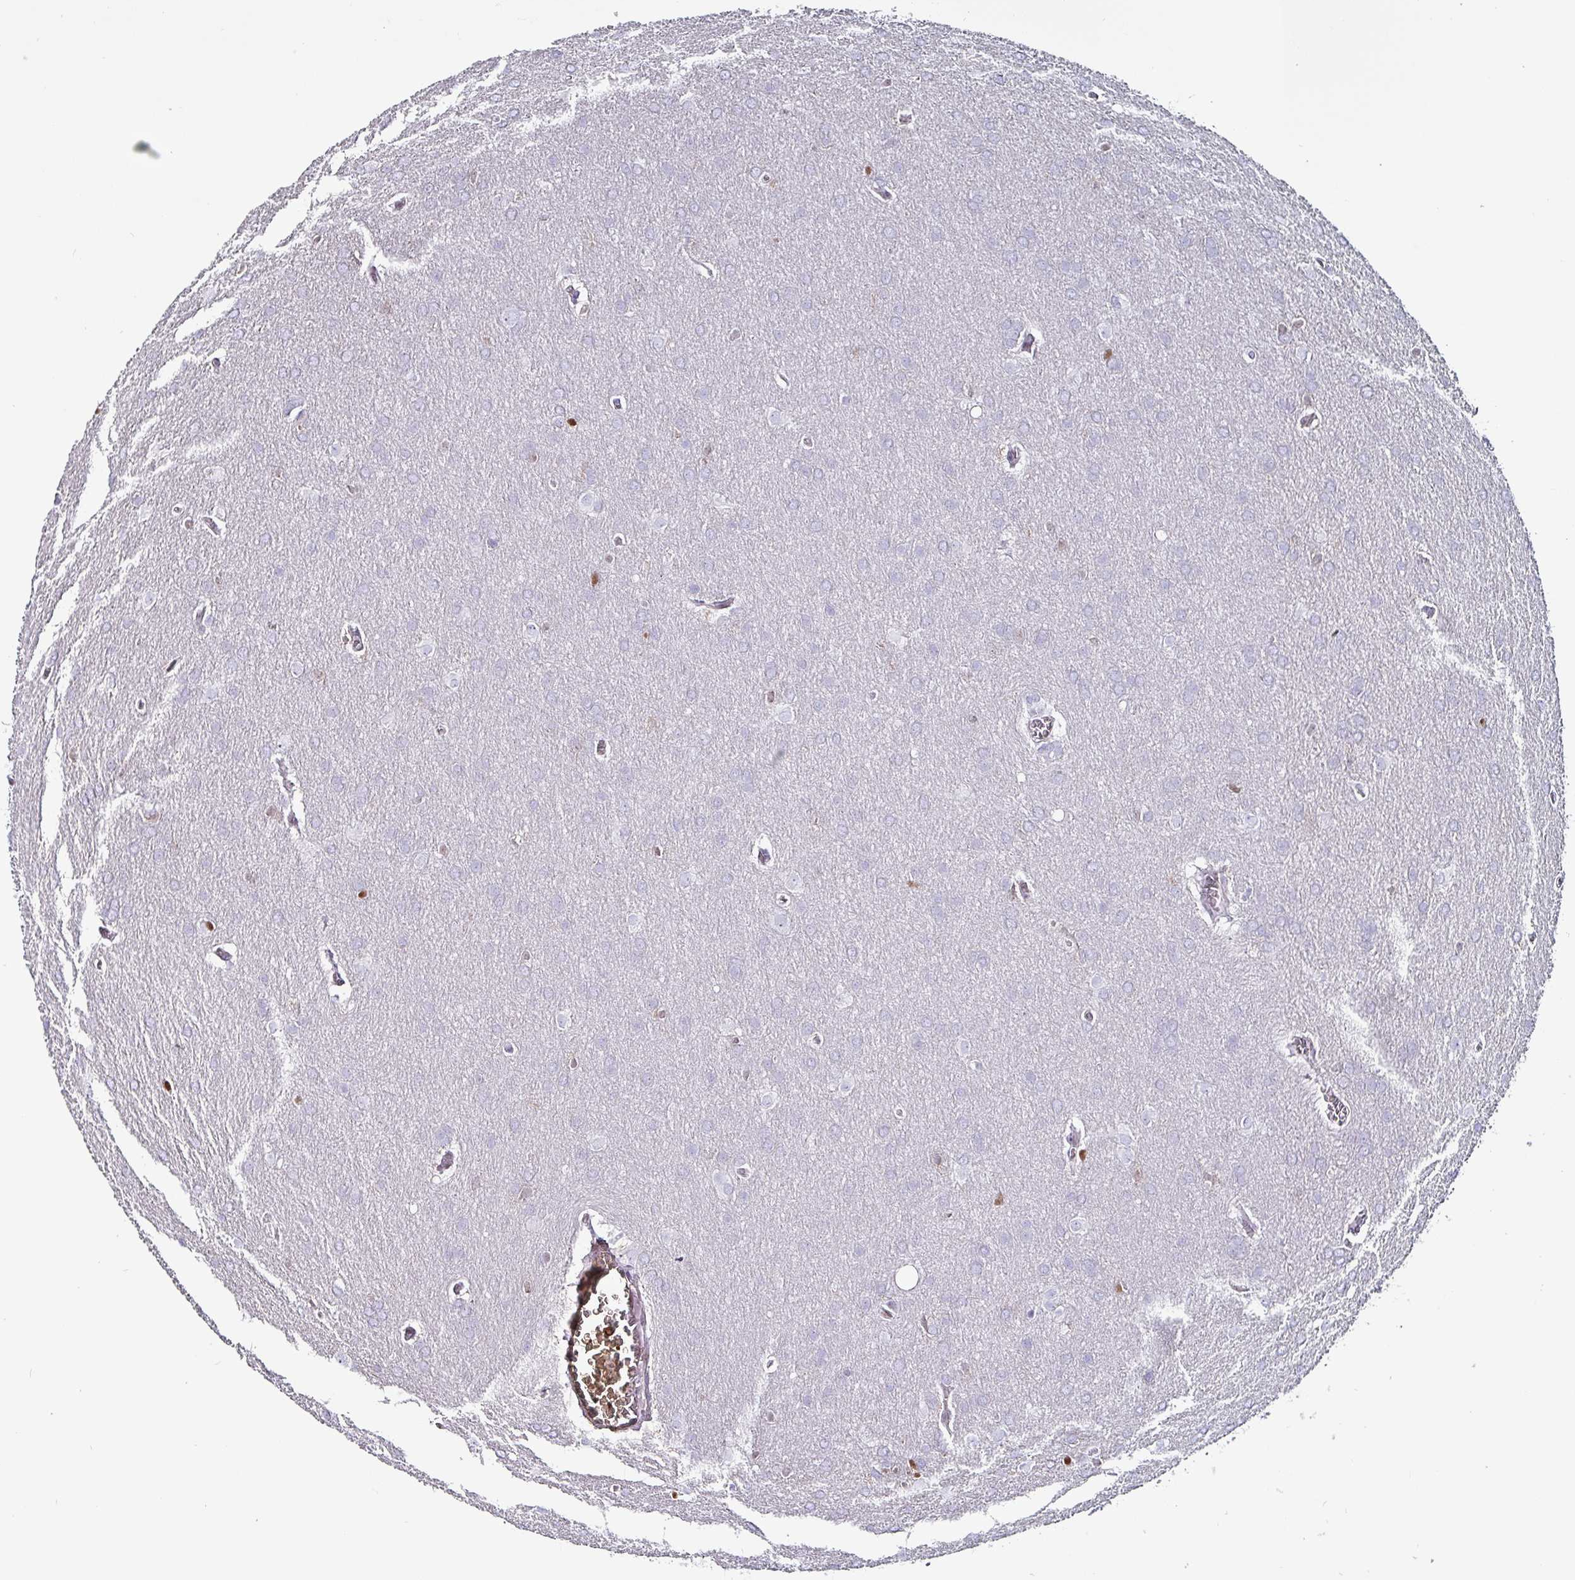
{"staining": {"intensity": "negative", "quantity": "none", "location": "none"}, "tissue": "glioma", "cell_type": "Tumor cells", "image_type": "cancer", "snomed": [{"axis": "morphology", "description": "Glioma, malignant, Low grade"}, {"axis": "topography", "description": "Brain"}], "caption": "Immunohistochemistry (IHC) photomicrograph of glioma stained for a protein (brown), which demonstrates no staining in tumor cells. Brightfield microscopy of IHC stained with DAB (3,3'-diaminobenzidine) (brown) and hematoxylin (blue), captured at high magnification.", "gene": "ZNF816-ZNF321P", "patient": {"sex": "female", "age": 32}}